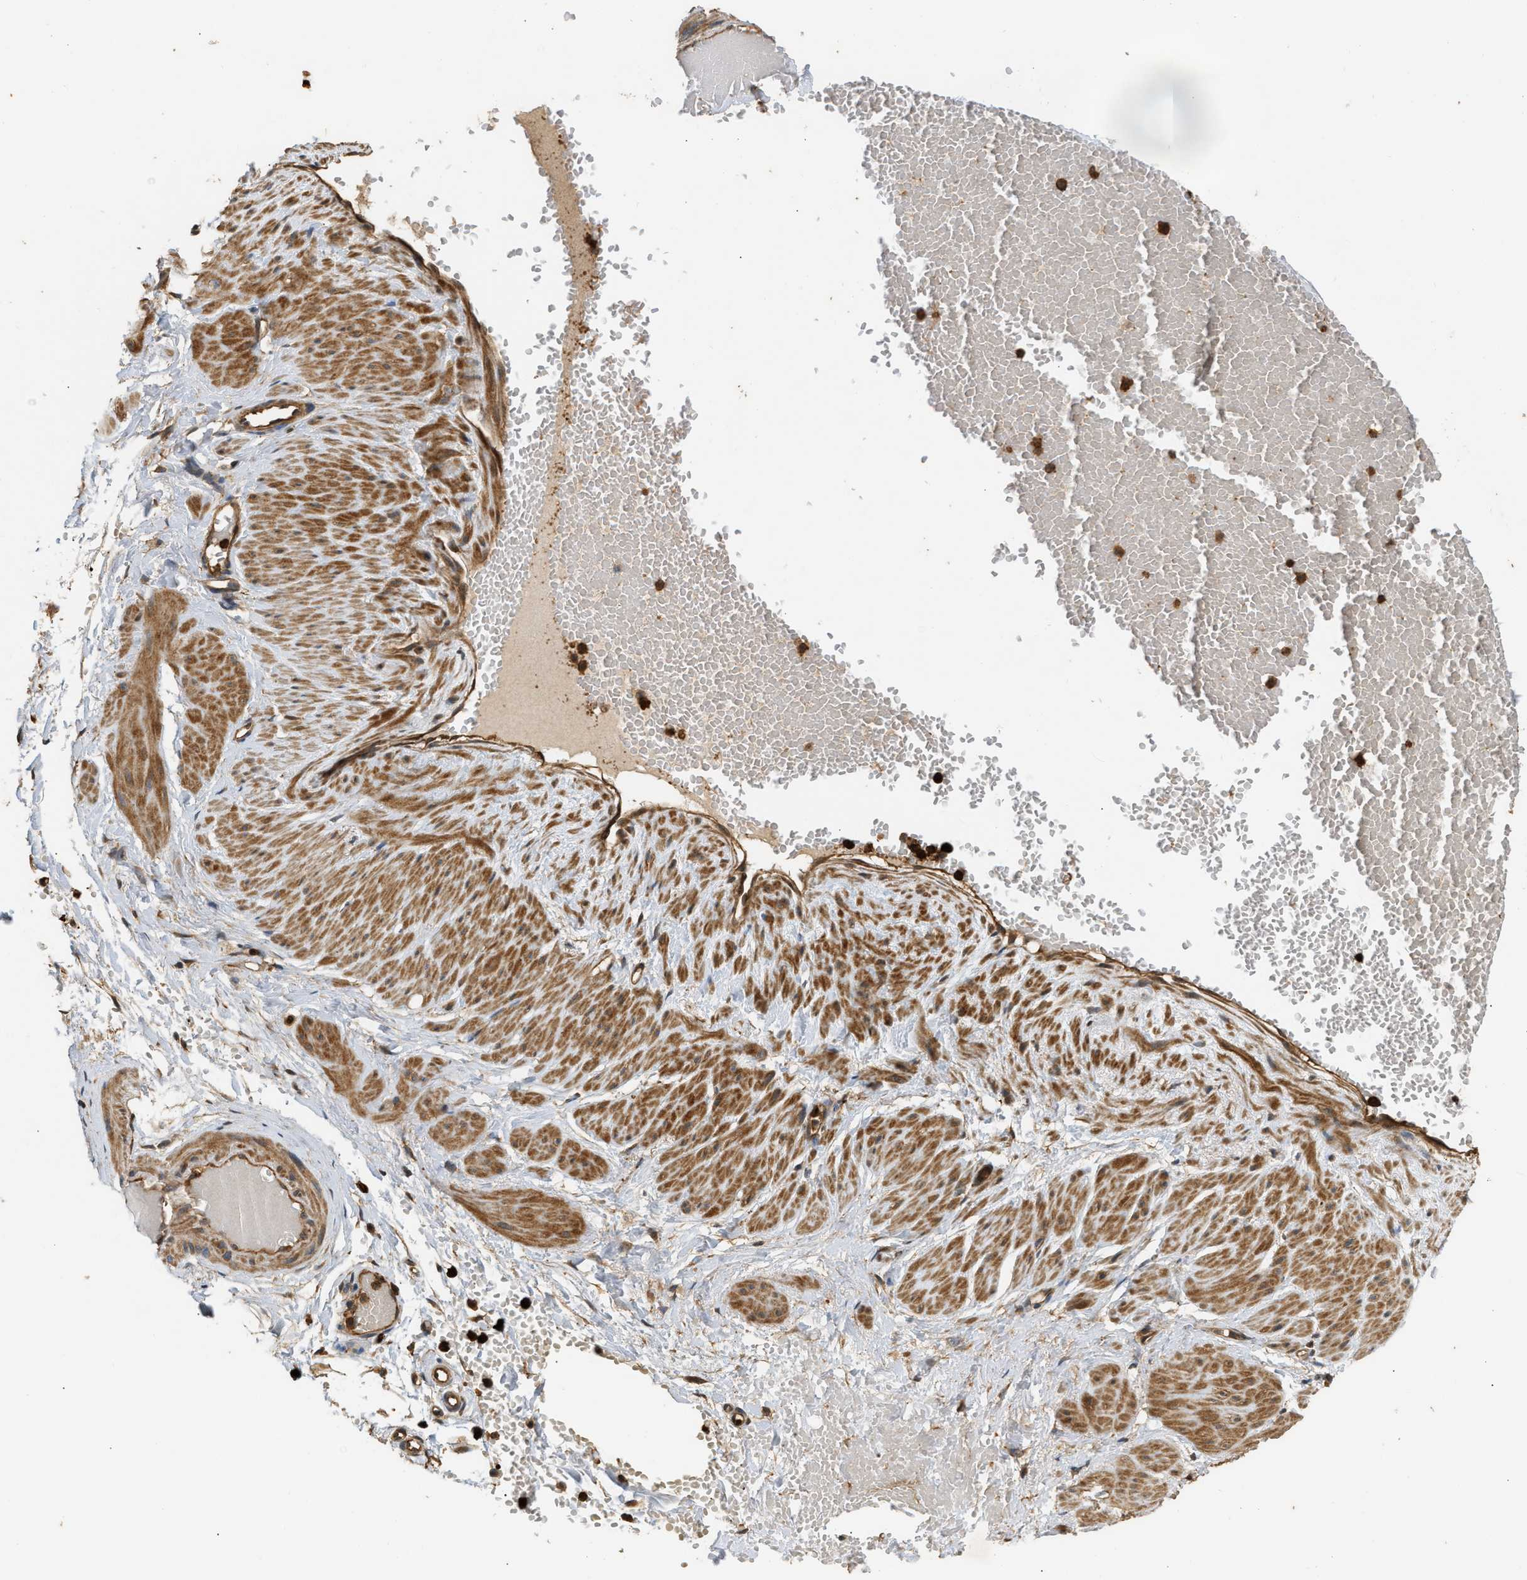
{"staining": {"intensity": "strong", "quantity": ">75%", "location": "cytoplasmic/membranous"}, "tissue": "adipose tissue", "cell_type": "Adipocytes", "image_type": "normal", "snomed": [{"axis": "morphology", "description": "Normal tissue, NOS"}, {"axis": "topography", "description": "Soft tissue"}], "caption": "Brown immunohistochemical staining in normal human adipose tissue reveals strong cytoplasmic/membranous positivity in approximately >75% of adipocytes.", "gene": "ENSG00000282218", "patient": {"sex": "male", "age": 72}}